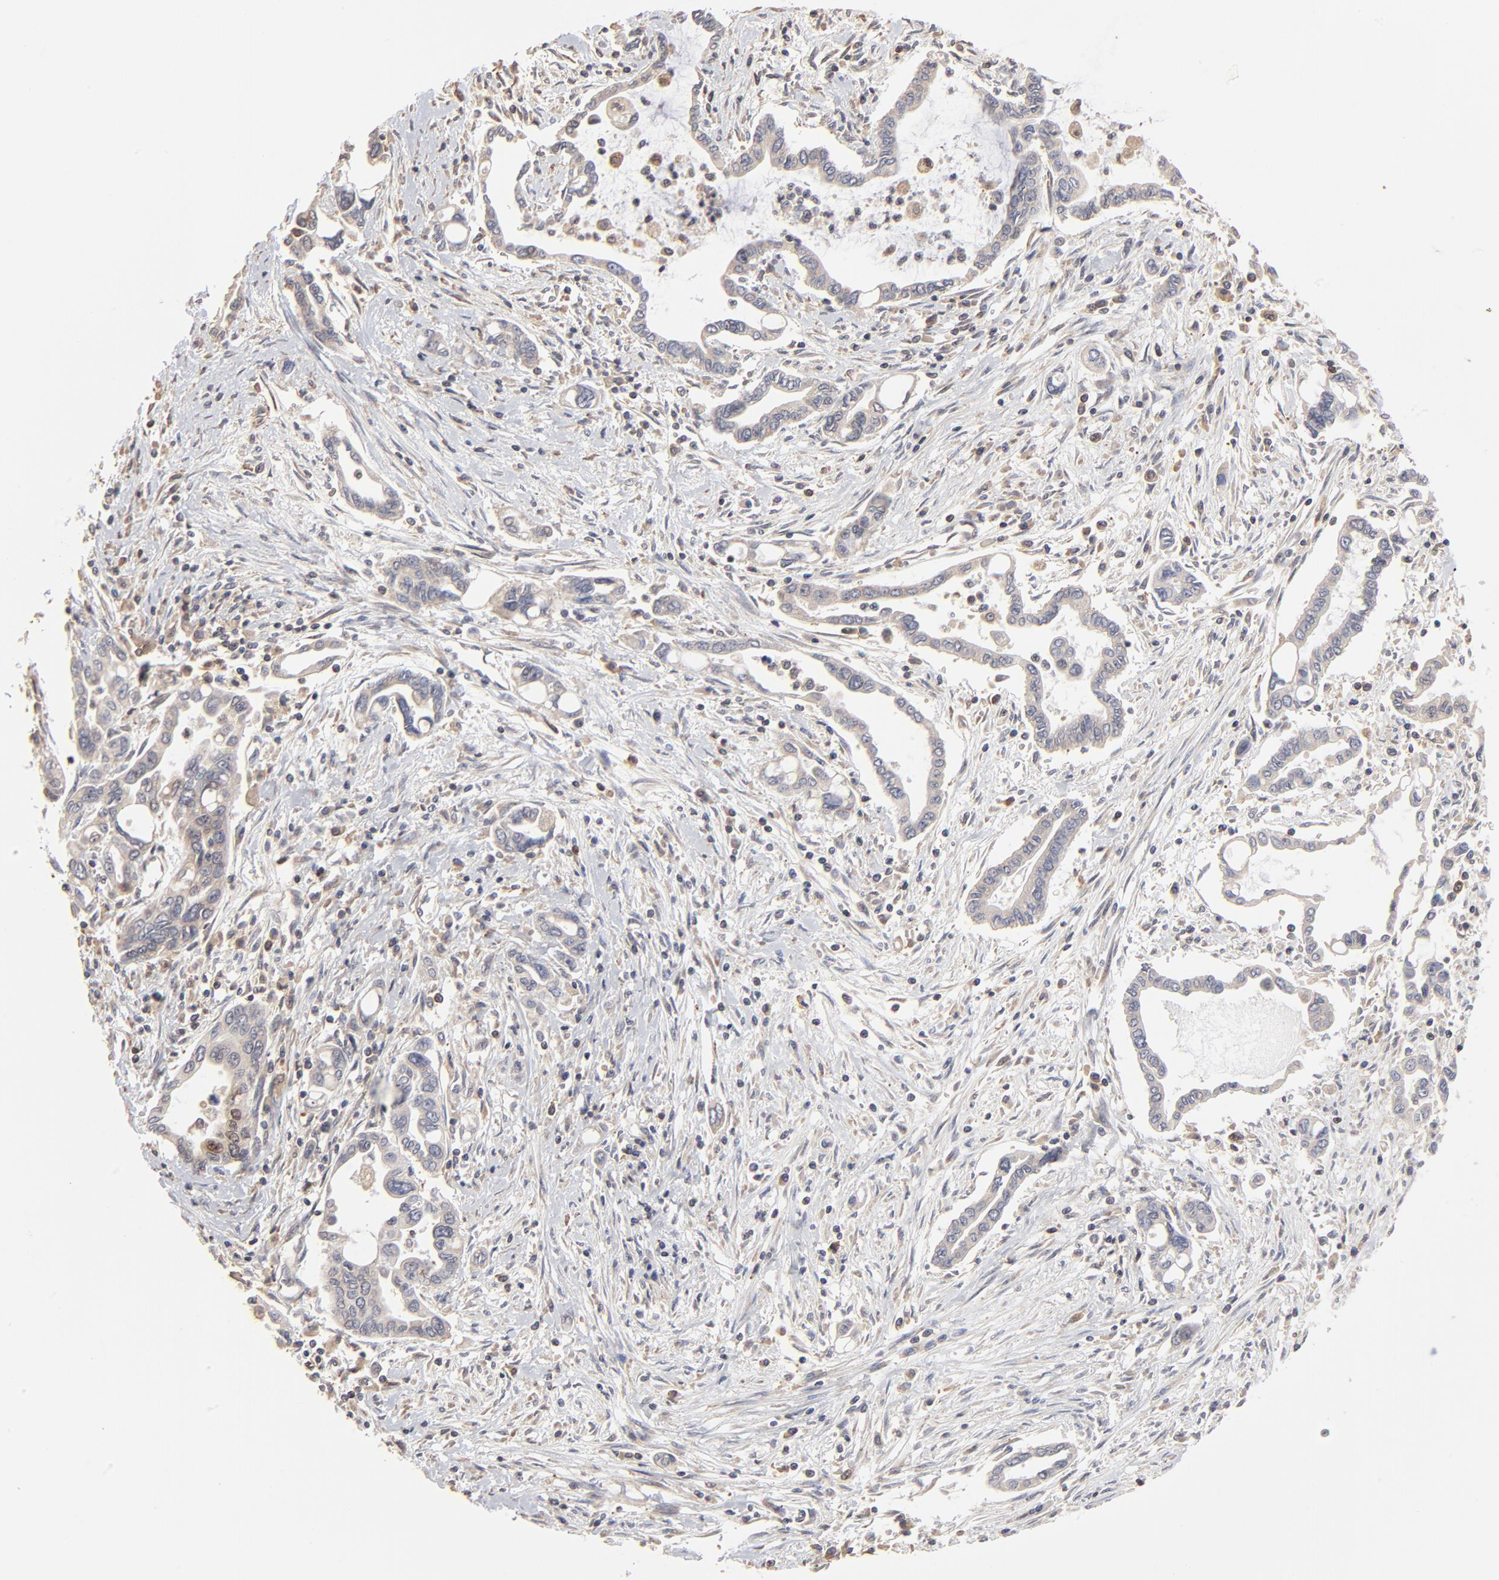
{"staining": {"intensity": "weak", "quantity": "<25%", "location": "cytoplasmic/membranous"}, "tissue": "pancreatic cancer", "cell_type": "Tumor cells", "image_type": "cancer", "snomed": [{"axis": "morphology", "description": "Adenocarcinoma, NOS"}, {"axis": "topography", "description": "Pancreas"}], "caption": "Tumor cells show no significant protein staining in pancreatic adenocarcinoma. Nuclei are stained in blue.", "gene": "RNF213", "patient": {"sex": "female", "age": 57}}